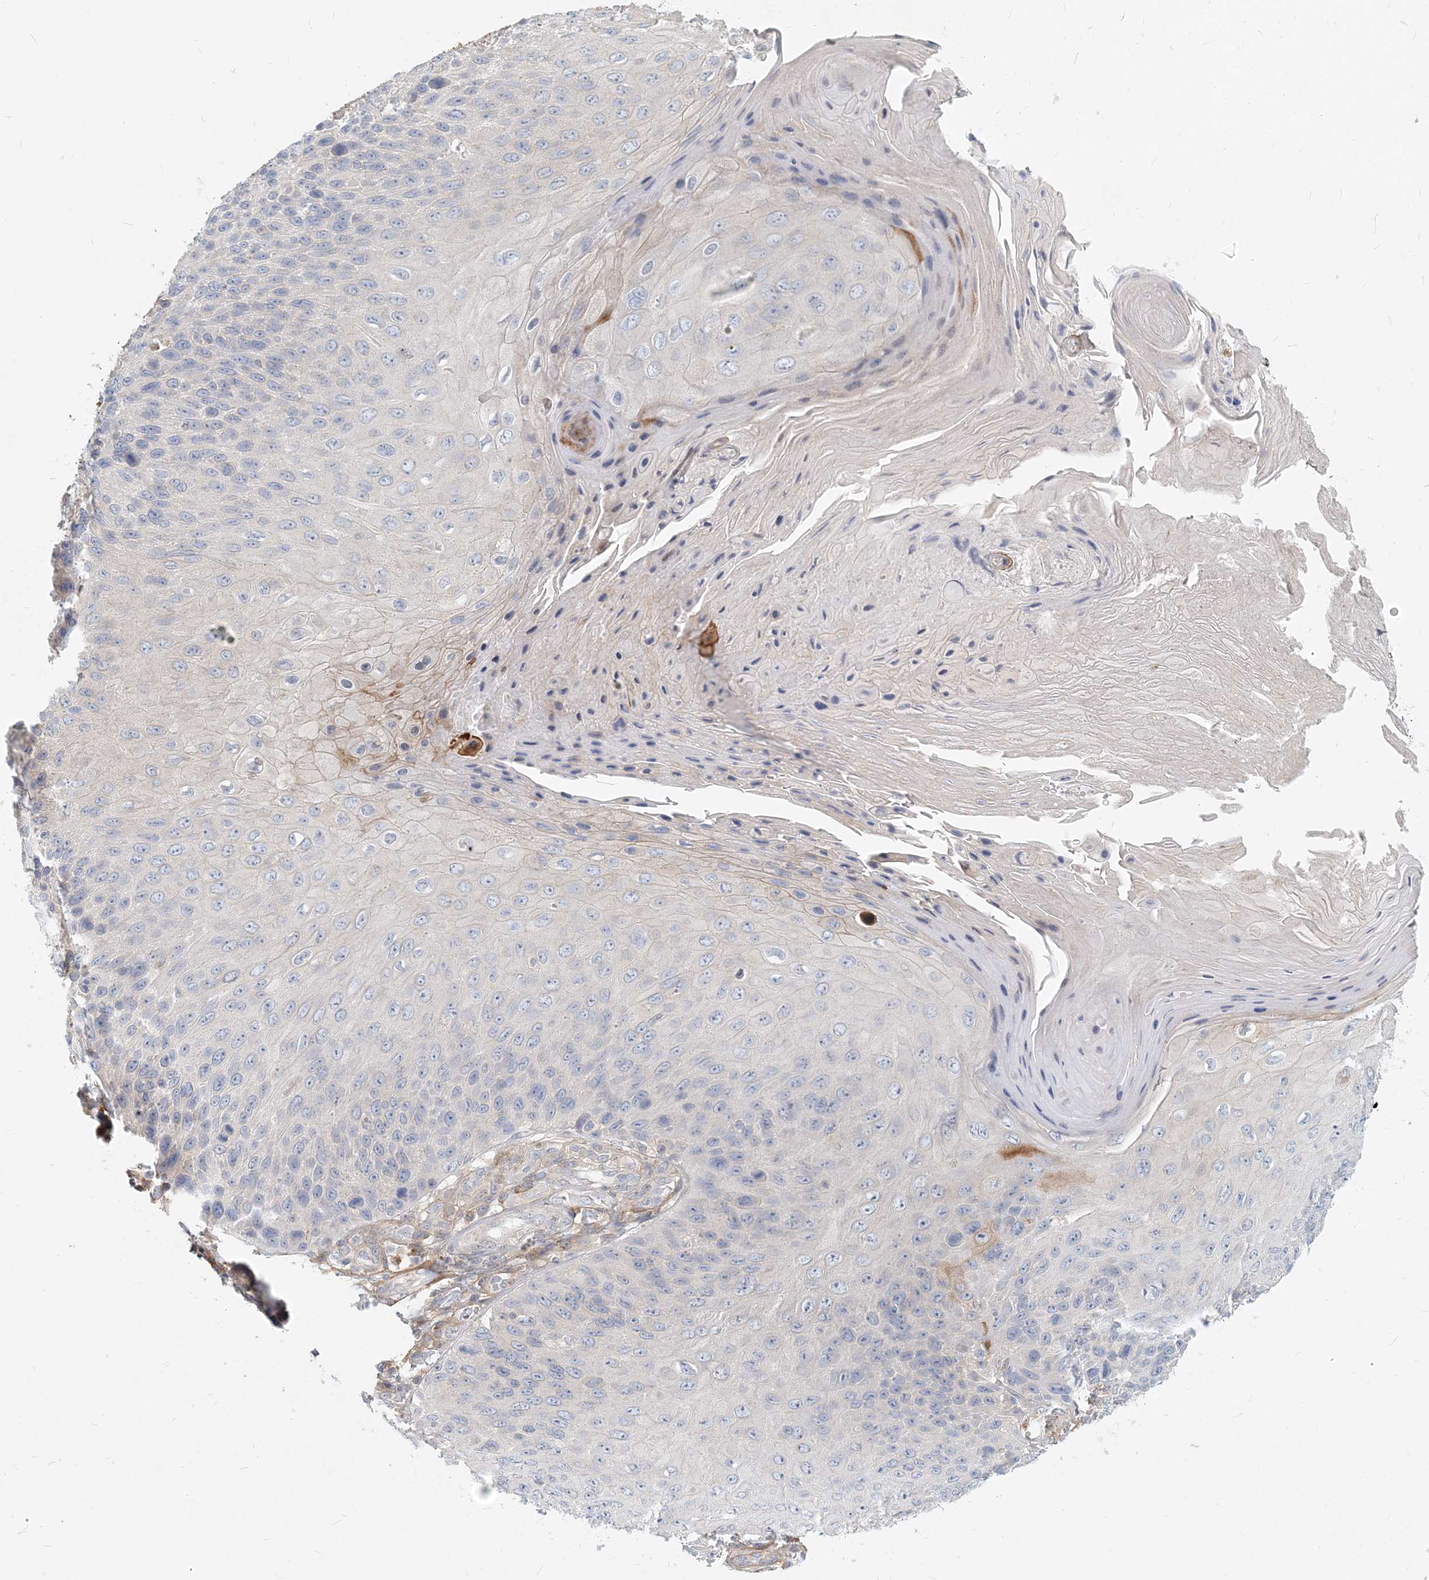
{"staining": {"intensity": "negative", "quantity": "none", "location": "none"}, "tissue": "skin cancer", "cell_type": "Tumor cells", "image_type": "cancer", "snomed": [{"axis": "morphology", "description": "Squamous cell carcinoma, NOS"}, {"axis": "topography", "description": "Skin"}], "caption": "IHC image of neoplastic tissue: human squamous cell carcinoma (skin) stained with DAB displays no significant protein expression in tumor cells.", "gene": "GMPPA", "patient": {"sex": "female", "age": 88}}